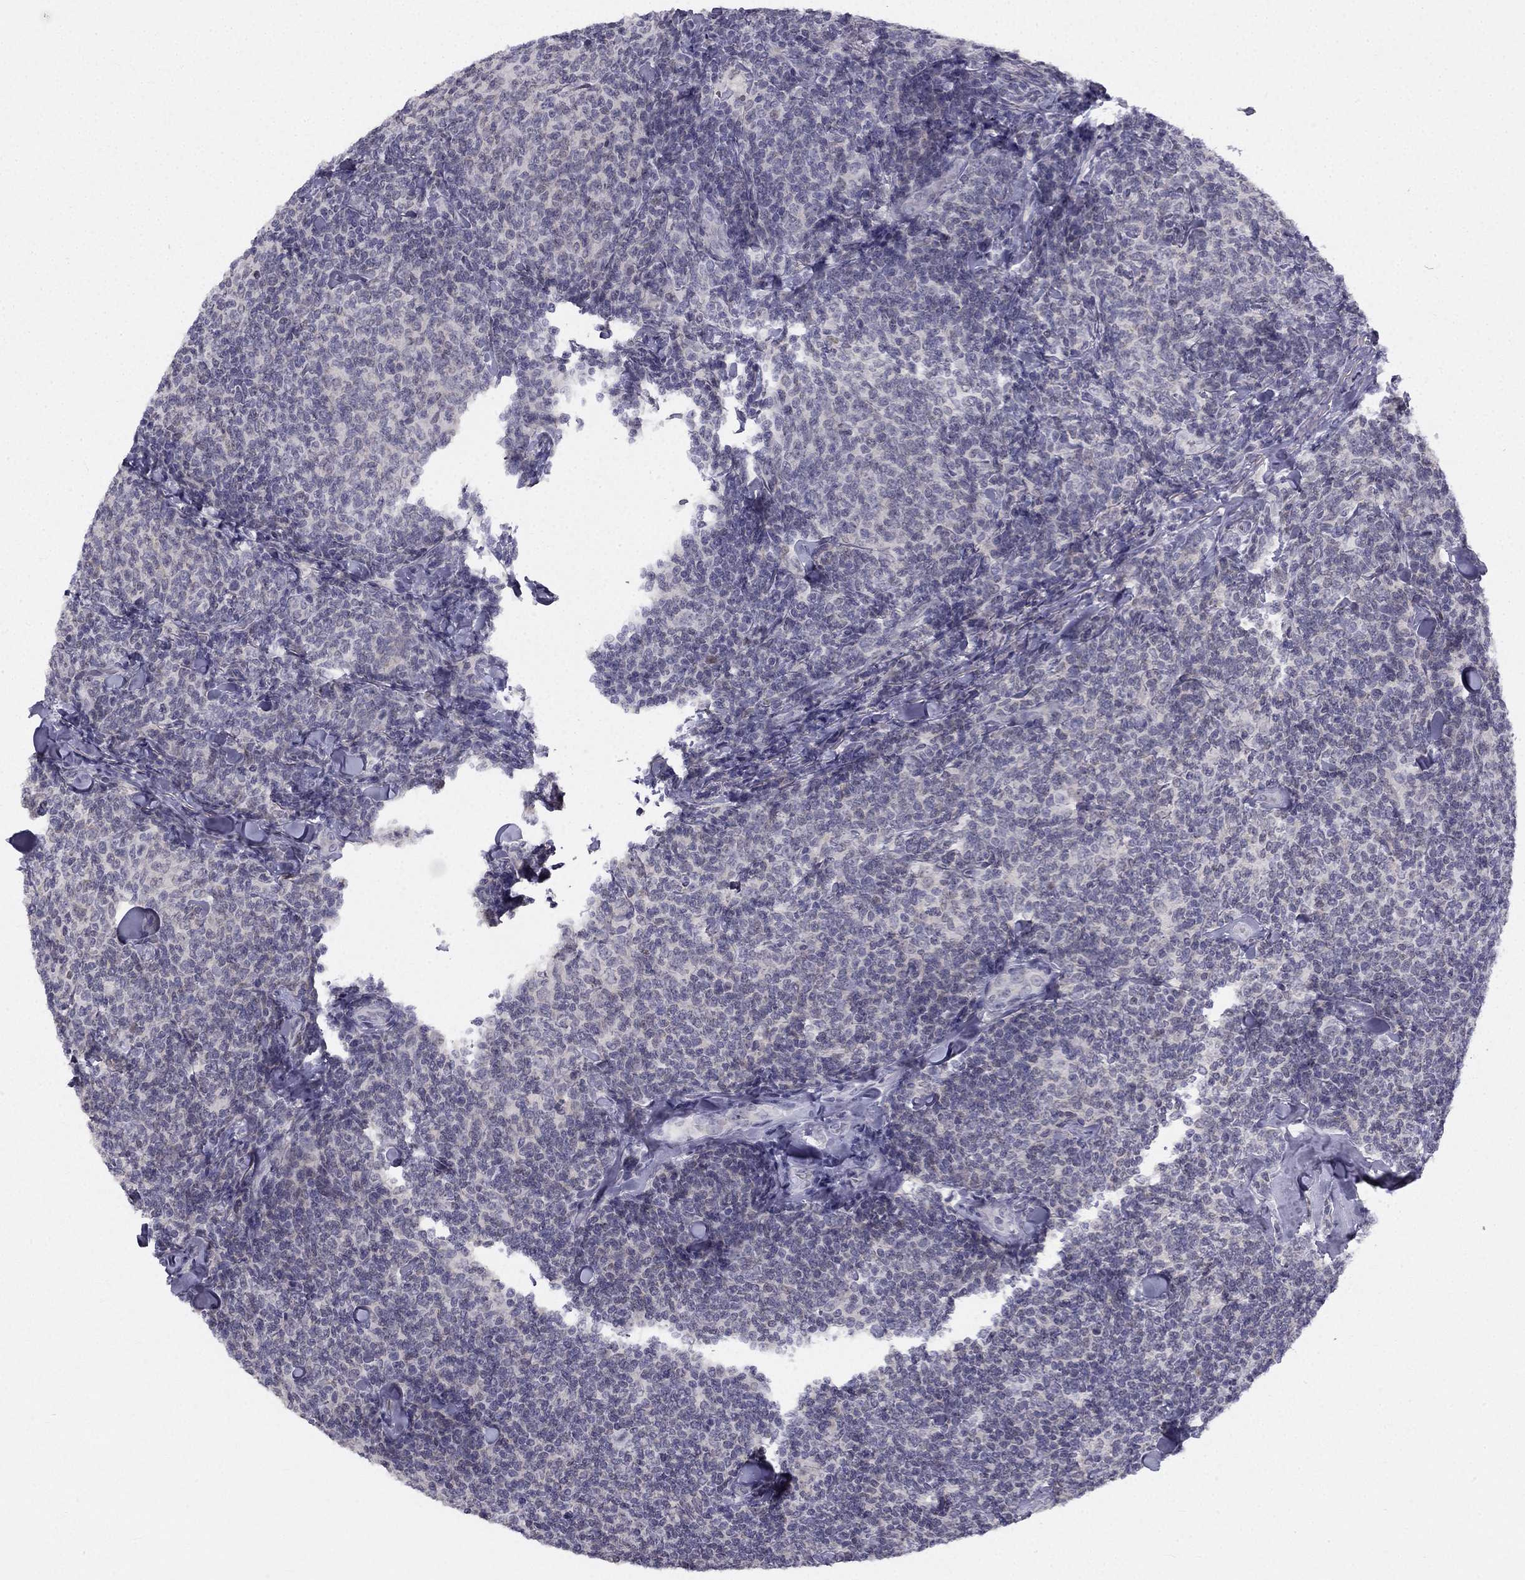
{"staining": {"intensity": "negative", "quantity": "none", "location": "none"}, "tissue": "lymphoma", "cell_type": "Tumor cells", "image_type": "cancer", "snomed": [{"axis": "morphology", "description": "Malignant lymphoma, non-Hodgkin's type, Low grade"}, {"axis": "topography", "description": "Lymph node"}], "caption": "Protein analysis of low-grade malignant lymphoma, non-Hodgkin's type reveals no significant expression in tumor cells. The staining was performed using DAB to visualize the protein expression in brown, while the nuclei were stained in blue with hematoxylin (Magnification: 20x).", "gene": "TRPS1", "patient": {"sex": "female", "age": 56}}